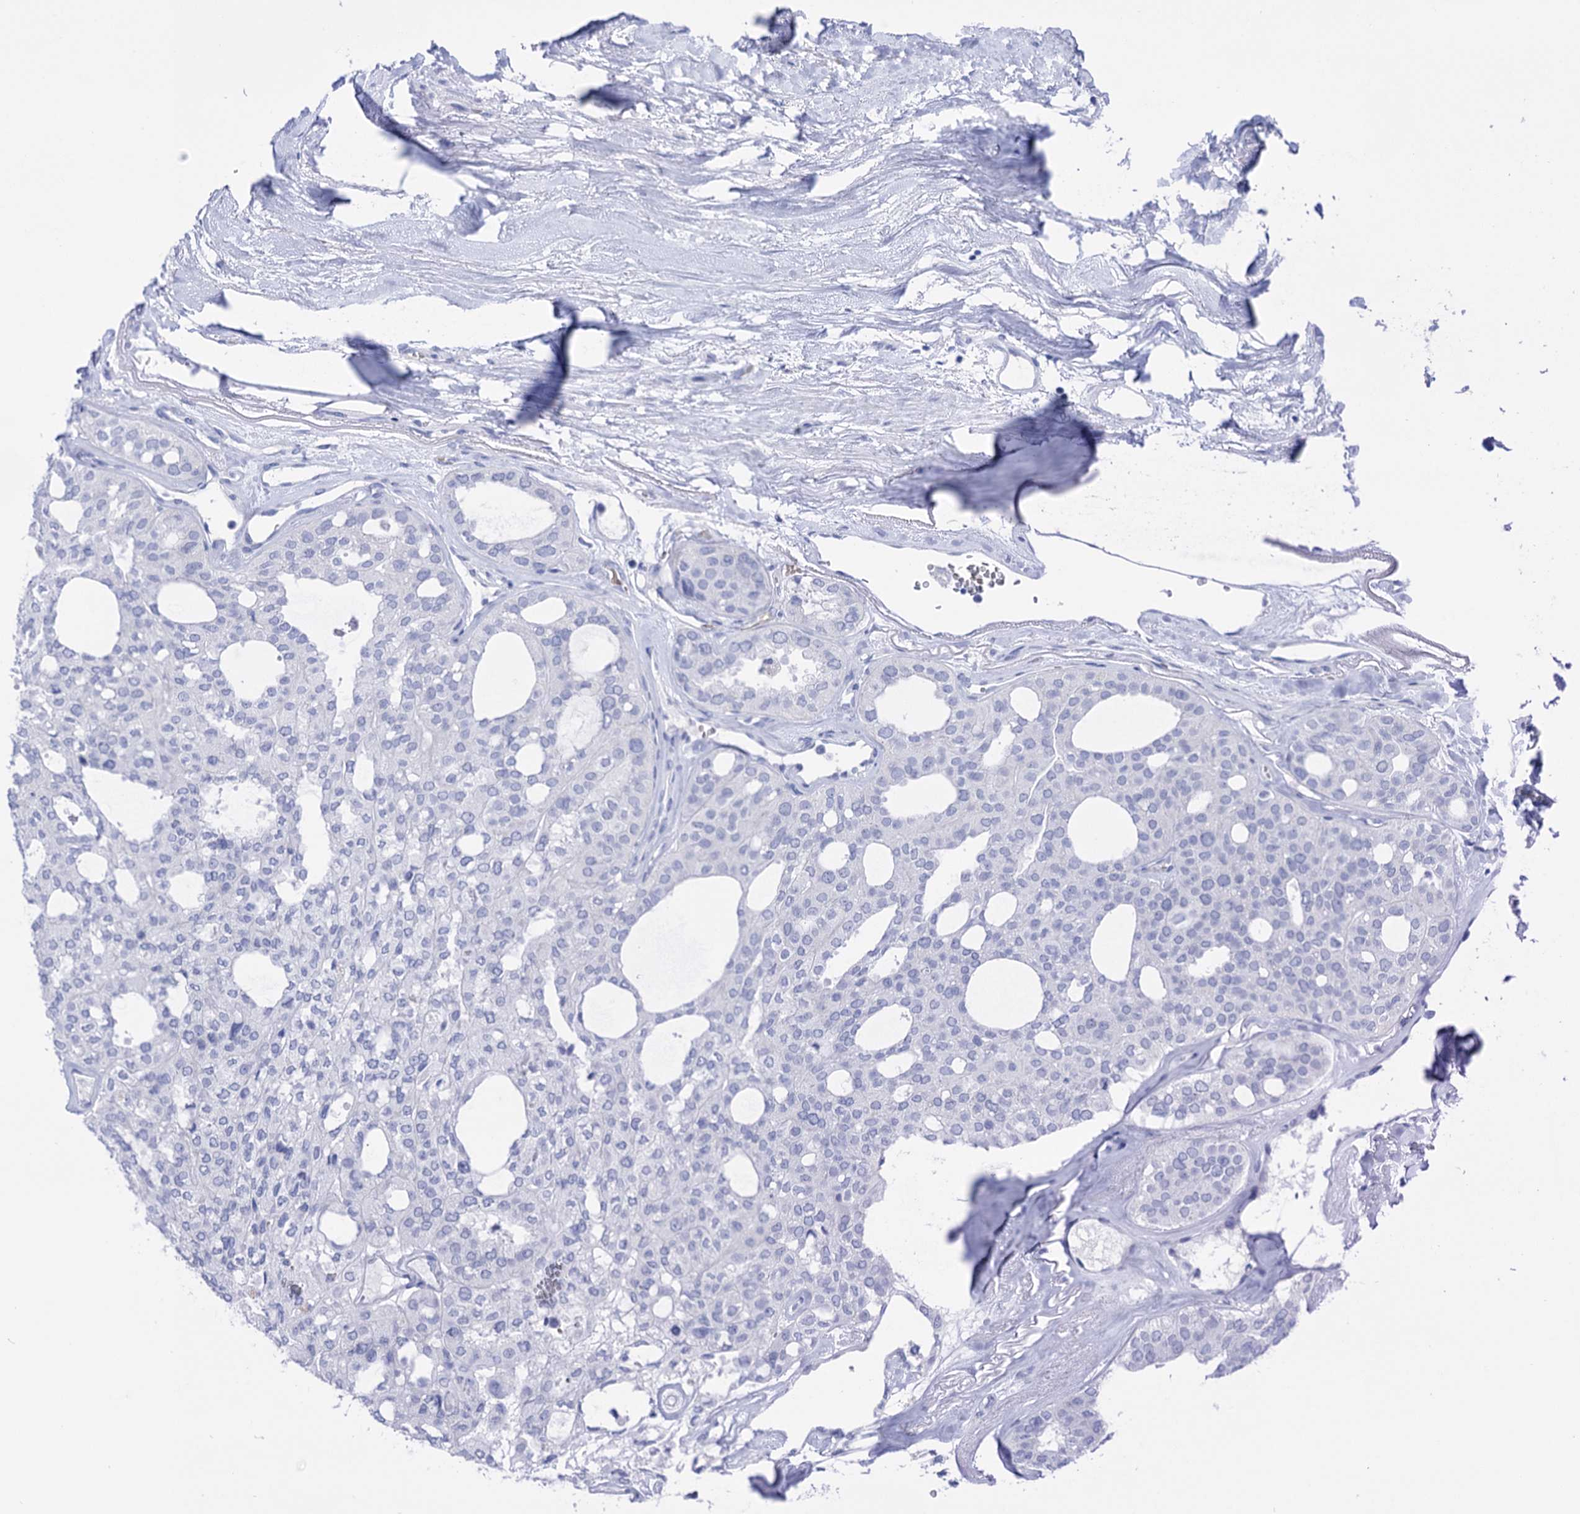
{"staining": {"intensity": "negative", "quantity": "none", "location": "none"}, "tissue": "thyroid cancer", "cell_type": "Tumor cells", "image_type": "cancer", "snomed": [{"axis": "morphology", "description": "Follicular adenoma carcinoma, NOS"}, {"axis": "topography", "description": "Thyroid gland"}], "caption": "The micrograph demonstrates no staining of tumor cells in thyroid follicular adenoma carcinoma.", "gene": "YARS2", "patient": {"sex": "male", "age": 75}}